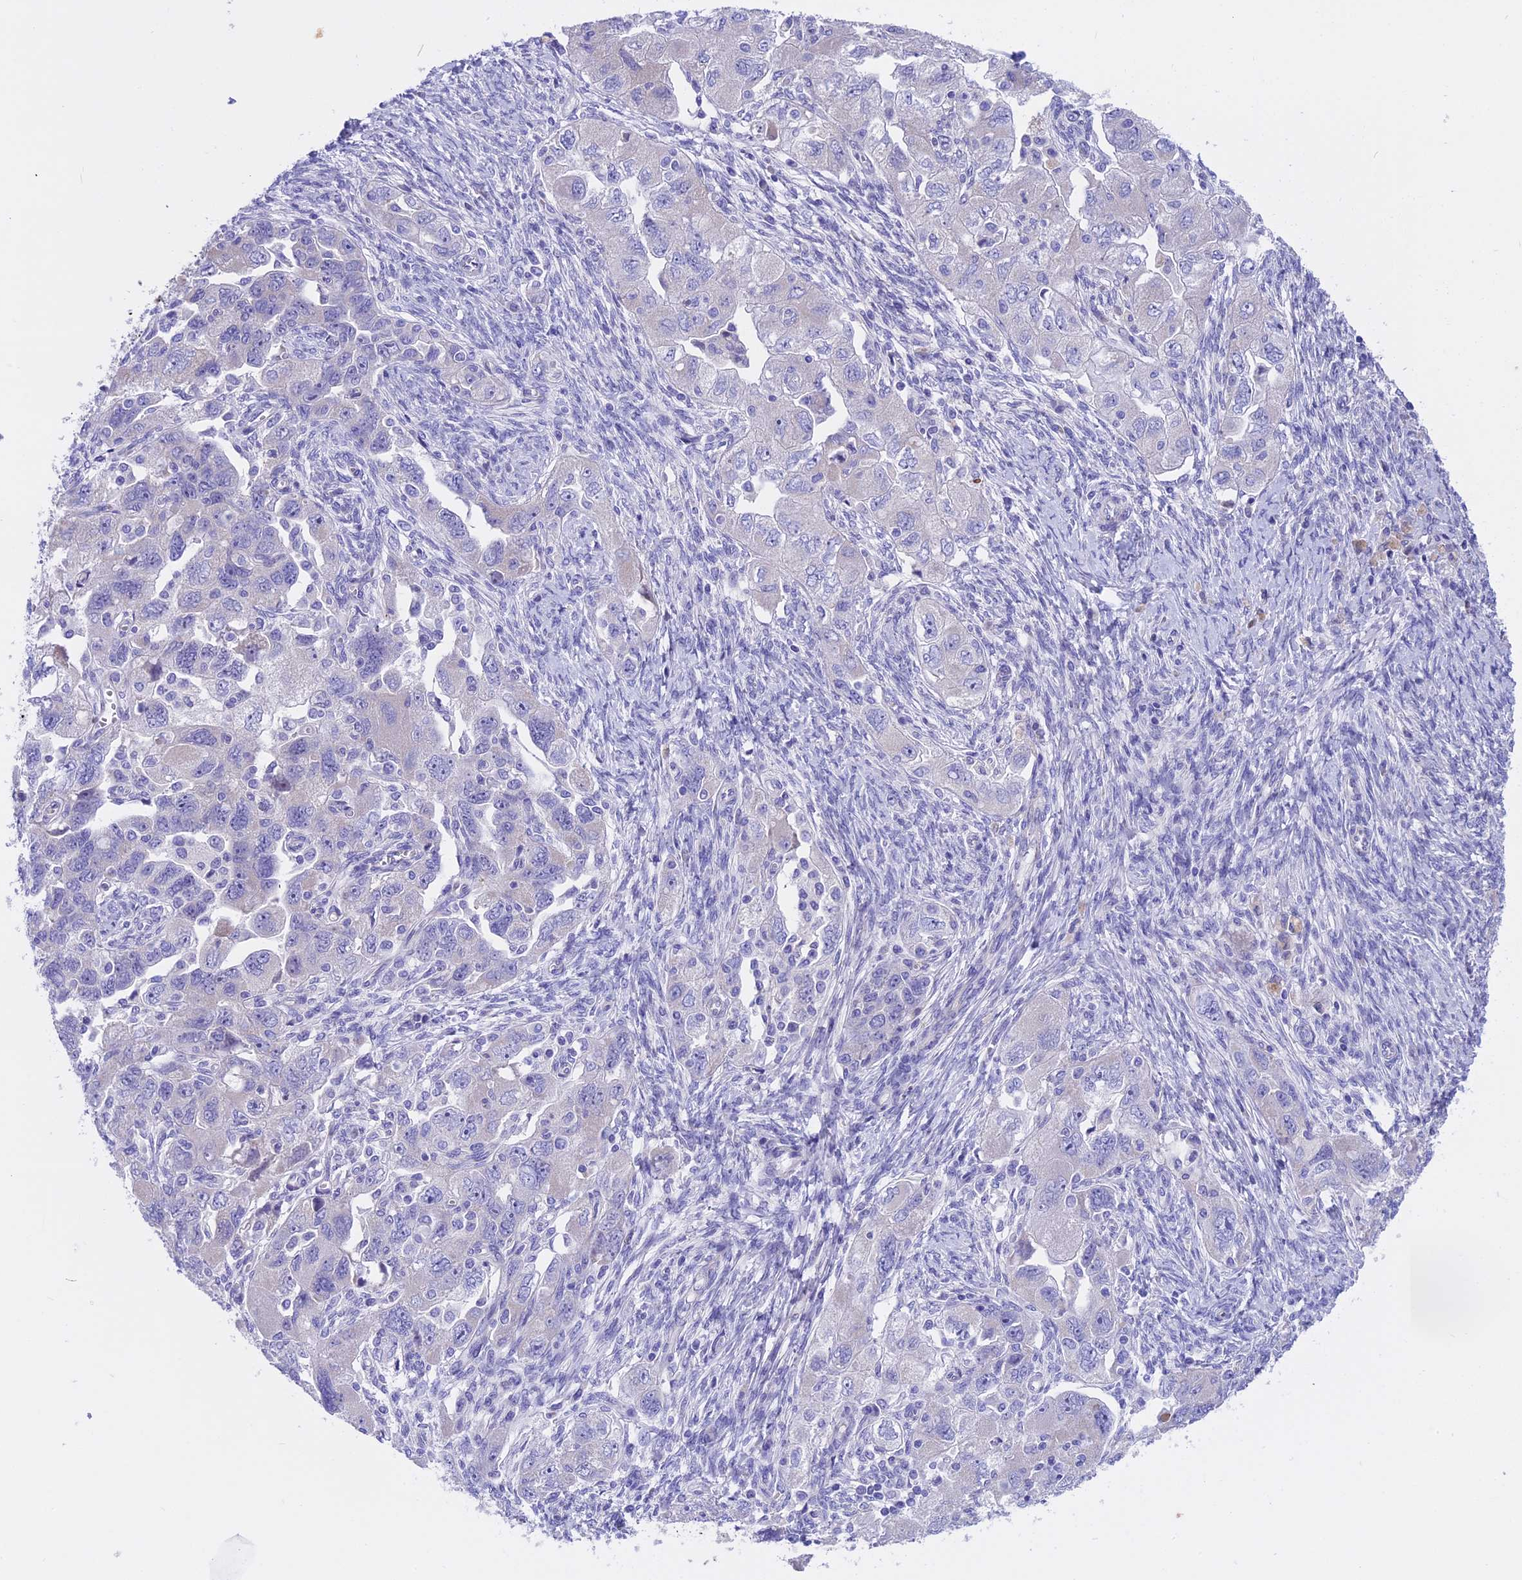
{"staining": {"intensity": "negative", "quantity": "none", "location": "none"}, "tissue": "ovarian cancer", "cell_type": "Tumor cells", "image_type": "cancer", "snomed": [{"axis": "morphology", "description": "Carcinoma, NOS"}, {"axis": "morphology", "description": "Cystadenocarcinoma, serous, NOS"}, {"axis": "topography", "description": "Ovary"}], "caption": "Immunohistochemistry image of human ovarian cancer (carcinoma) stained for a protein (brown), which reveals no staining in tumor cells.", "gene": "TMEM138", "patient": {"sex": "female", "age": 69}}